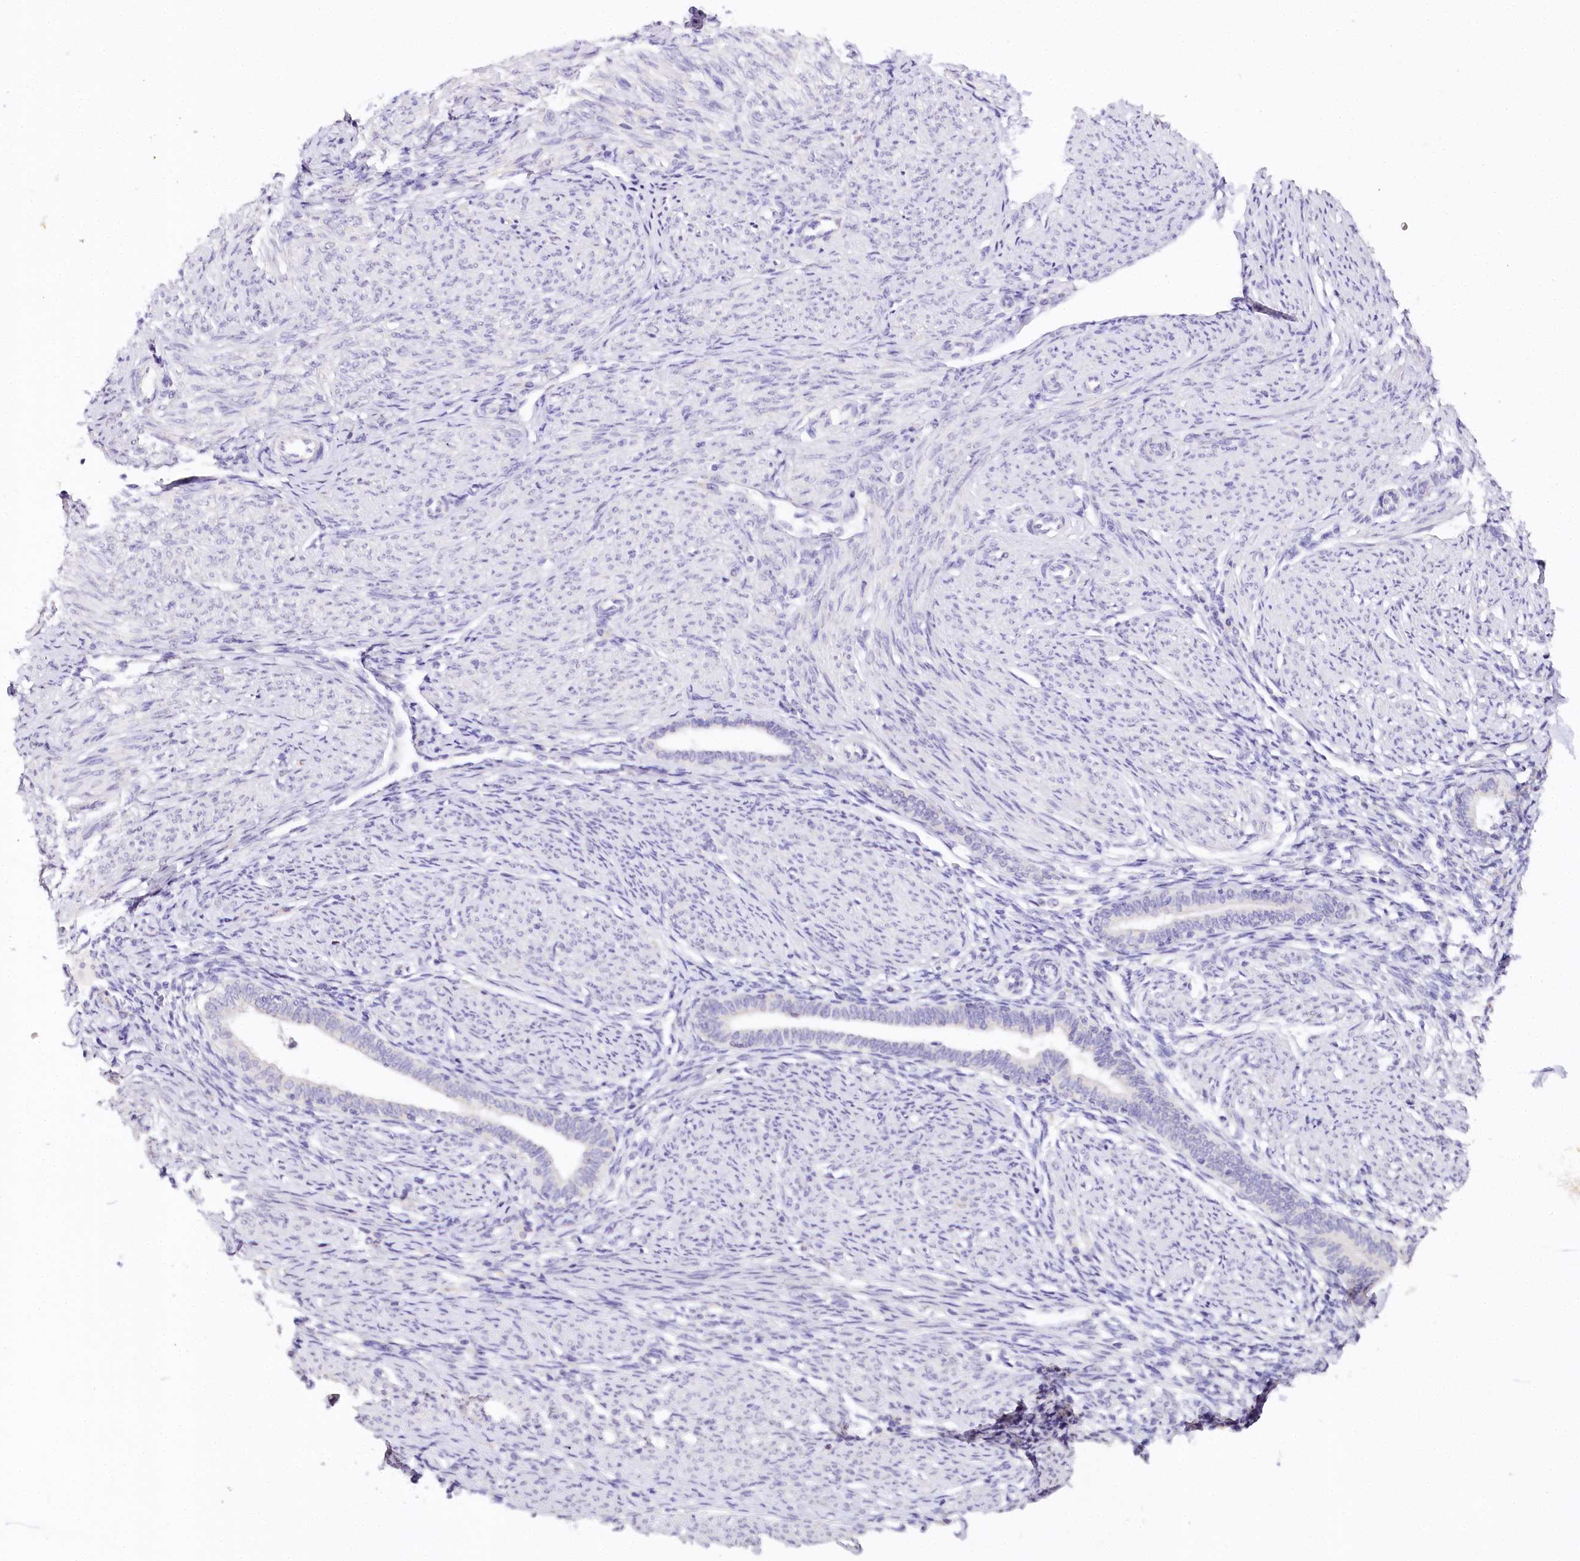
{"staining": {"intensity": "negative", "quantity": "none", "location": "none"}, "tissue": "endometrium", "cell_type": "Cells in endometrial stroma", "image_type": "normal", "snomed": [{"axis": "morphology", "description": "Normal tissue, NOS"}, {"axis": "topography", "description": "Endometrium"}], "caption": "IHC micrograph of unremarkable endometrium: endometrium stained with DAB (3,3'-diaminobenzidine) reveals no significant protein staining in cells in endometrial stroma.", "gene": "TP53", "patient": {"sex": "female", "age": 72}}